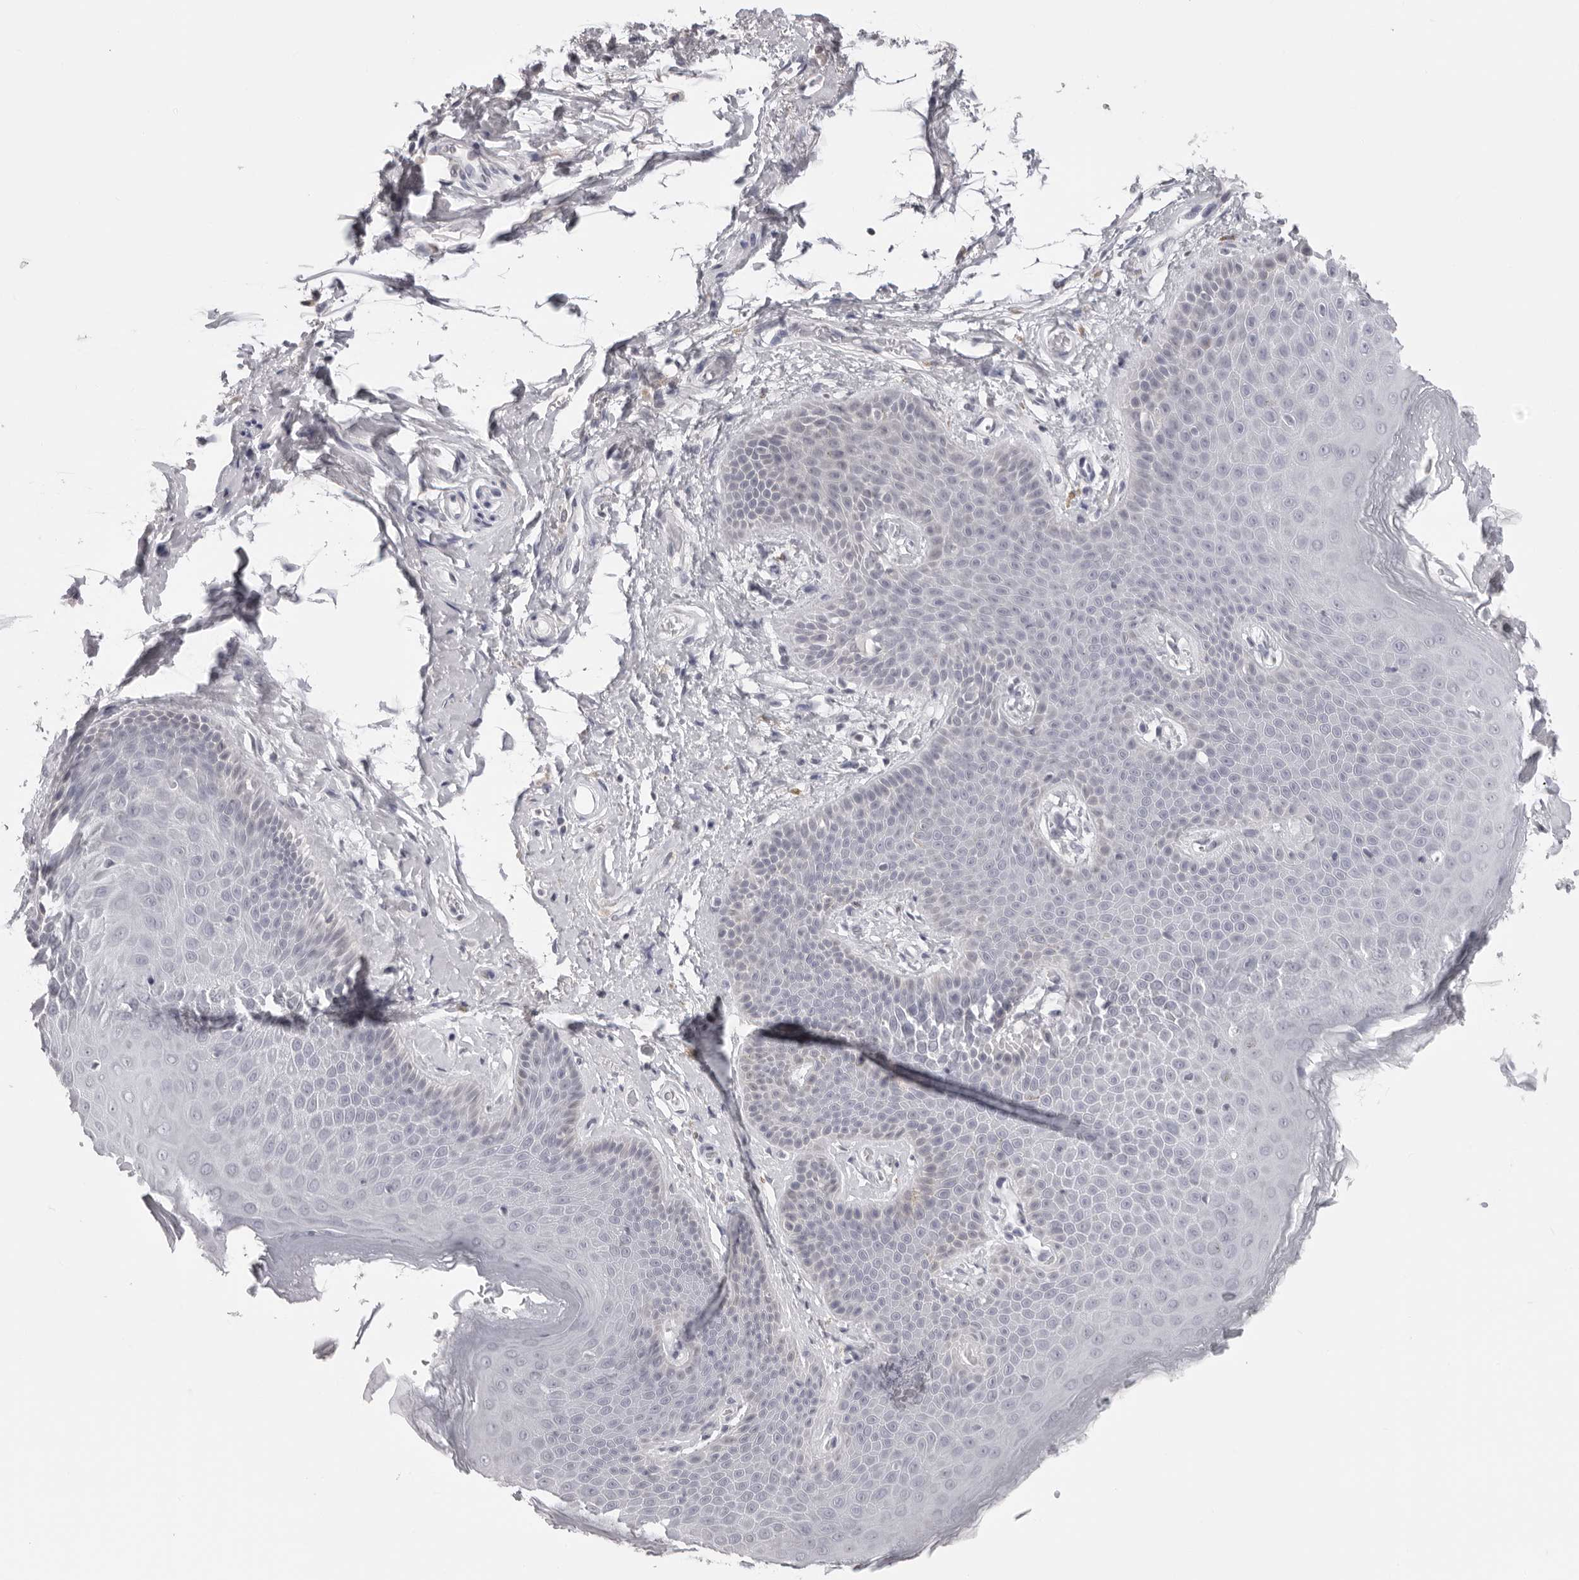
{"staining": {"intensity": "negative", "quantity": "none", "location": "none"}, "tissue": "skin", "cell_type": "Epidermal cells", "image_type": "normal", "snomed": [{"axis": "morphology", "description": "Normal tissue, NOS"}, {"axis": "topography", "description": "Anal"}], "caption": "High magnification brightfield microscopy of normal skin stained with DAB (3,3'-diaminobenzidine) (brown) and counterstained with hematoxylin (blue): epidermal cells show no significant positivity.", "gene": "DNALI1", "patient": {"sex": "male", "age": 74}}